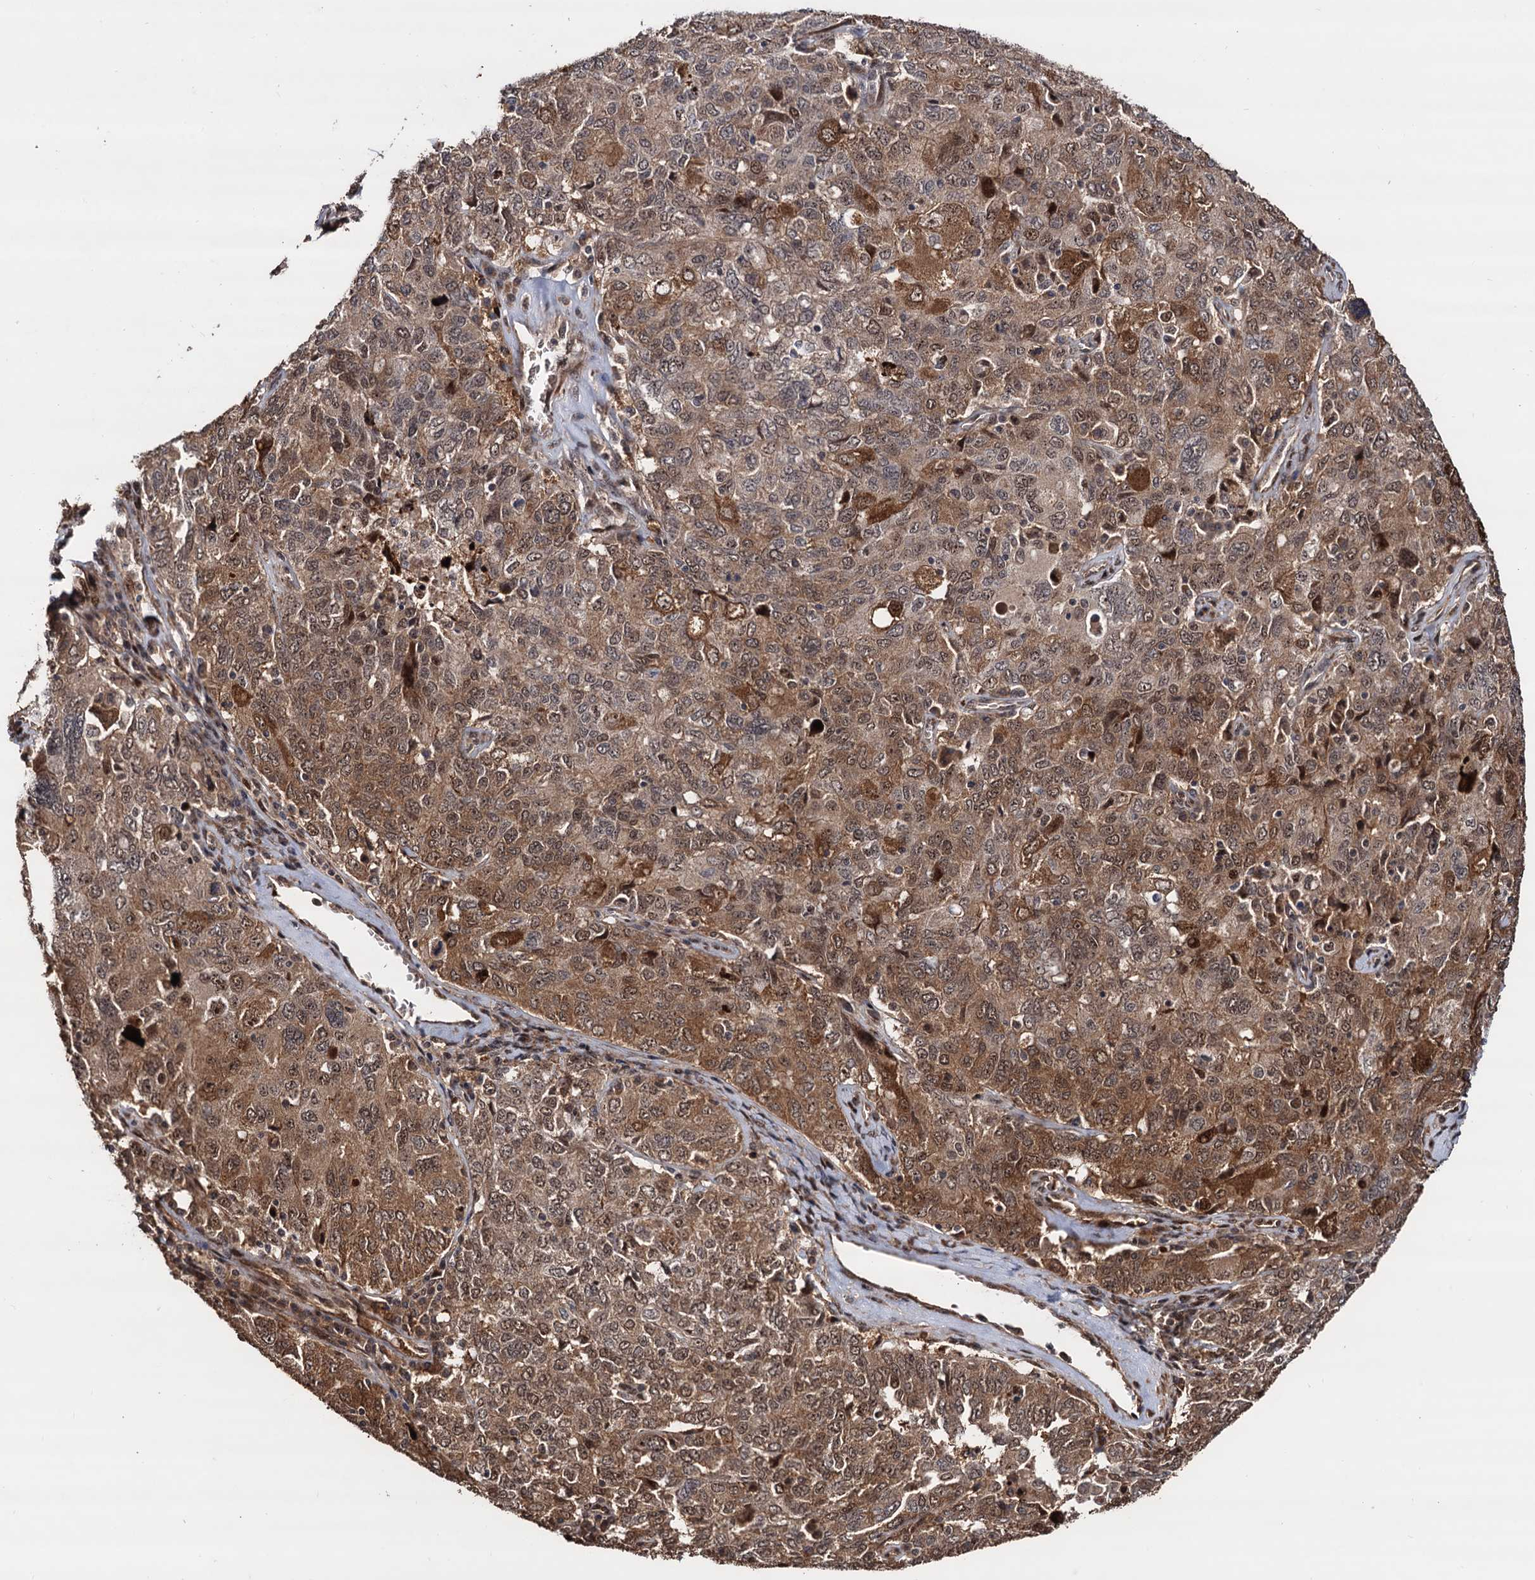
{"staining": {"intensity": "moderate", "quantity": "25%-75%", "location": "cytoplasmic/membranous,nuclear"}, "tissue": "ovarian cancer", "cell_type": "Tumor cells", "image_type": "cancer", "snomed": [{"axis": "morphology", "description": "Carcinoma, endometroid"}, {"axis": "topography", "description": "Ovary"}], "caption": "Tumor cells display medium levels of moderate cytoplasmic/membranous and nuclear positivity in about 25%-75% of cells in ovarian cancer (endometroid carcinoma). (IHC, brightfield microscopy, high magnification).", "gene": "PIGB", "patient": {"sex": "female", "age": 62}}